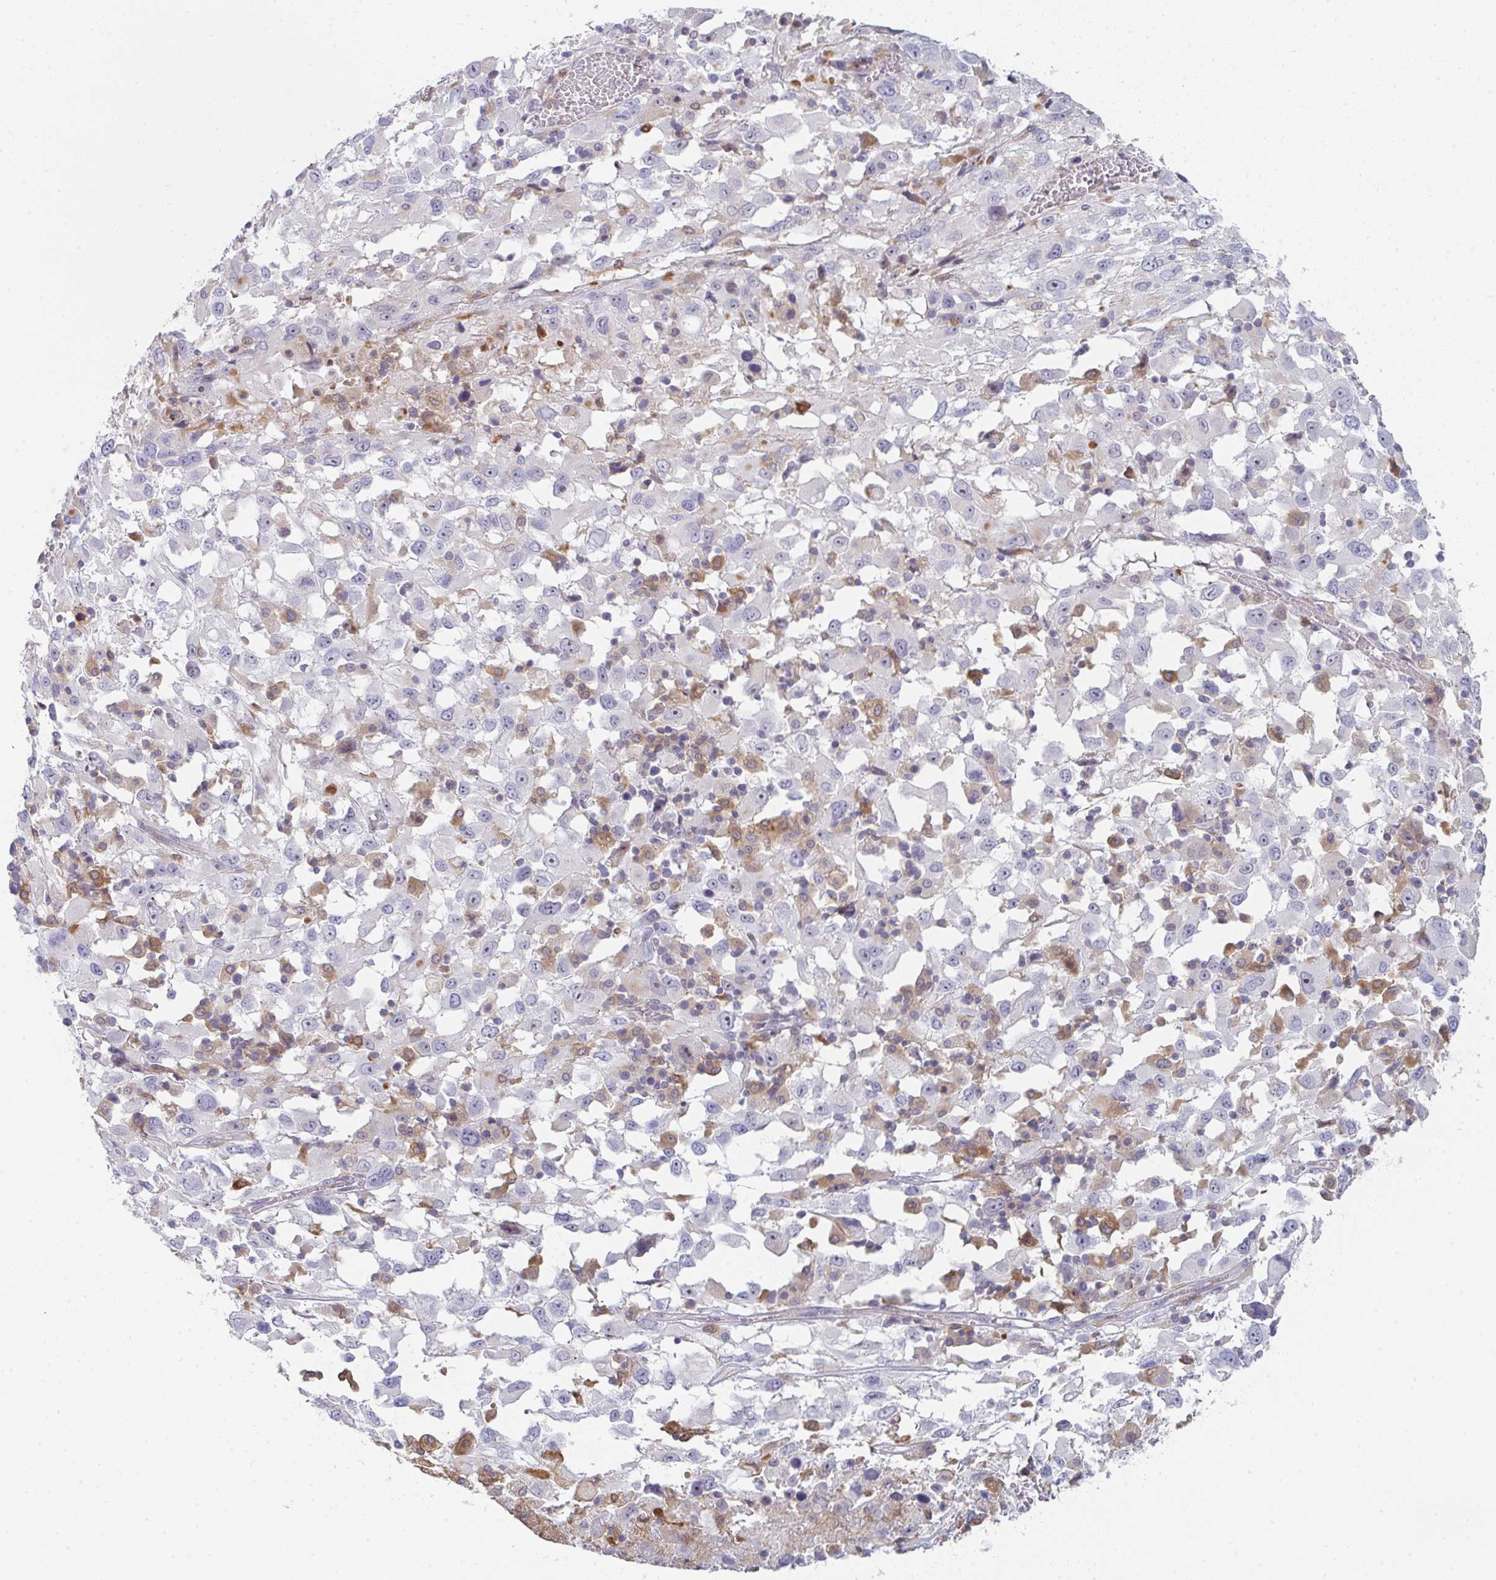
{"staining": {"intensity": "negative", "quantity": "none", "location": "none"}, "tissue": "melanoma", "cell_type": "Tumor cells", "image_type": "cancer", "snomed": [{"axis": "morphology", "description": "Malignant melanoma, Metastatic site"}, {"axis": "topography", "description": "Soft tissue"}], "caption": "An immunohistochemistry micrograph of malignant melanoma (metastatic site) is shown. There is no staining in tumor cells of malignant melanoma (metastatic site). (Brightfield microscopy of DAB immunohistochemistry at high magnification).", "gene": "KLHL33", "patient": {"sex": "male", "age": 50}}